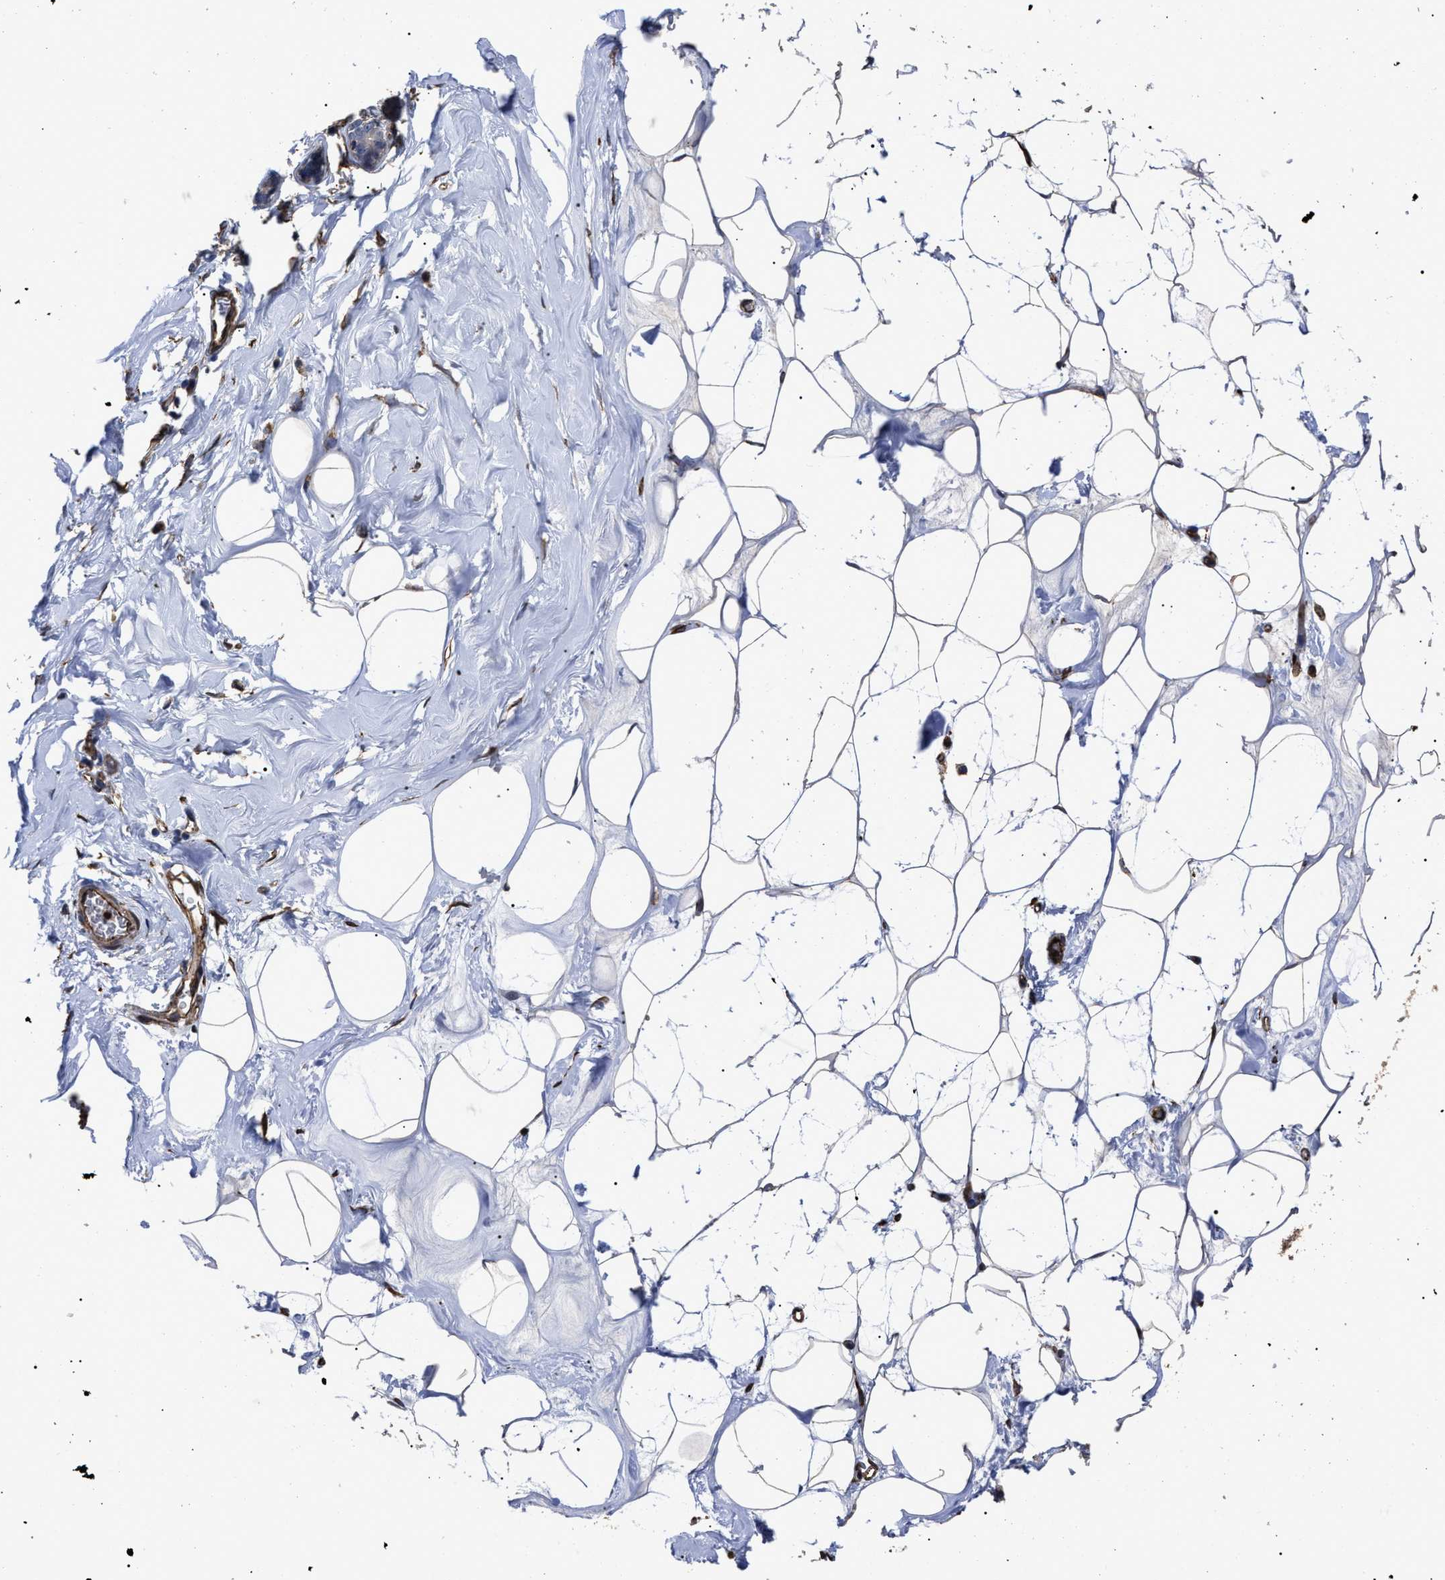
{"staining": {"intensity": "negative", "quantity": "none", "location": "none"}, "tissue": "adipose tissue", "cell_type": "Adipocytes", "image_type": "normal", "snomed": [{"axis": "morphology", "description": "Normal tissue, NOS"}, {"axis": "morphology", "description": "Fibrosis, NOS"}, {"axis": "topography", "description": "Breast"}, {"axis": "topography", "description": "Adipose tissue"}], "caption": "This photomicrograph is of benign adipose tissue stained with IHC to label a protein in brown with the nuclei are counter-stained blue. There is no positivity in adipocytes.", "gene": "TSPAN33", "patient": {"sex": "female", "age": 39}}